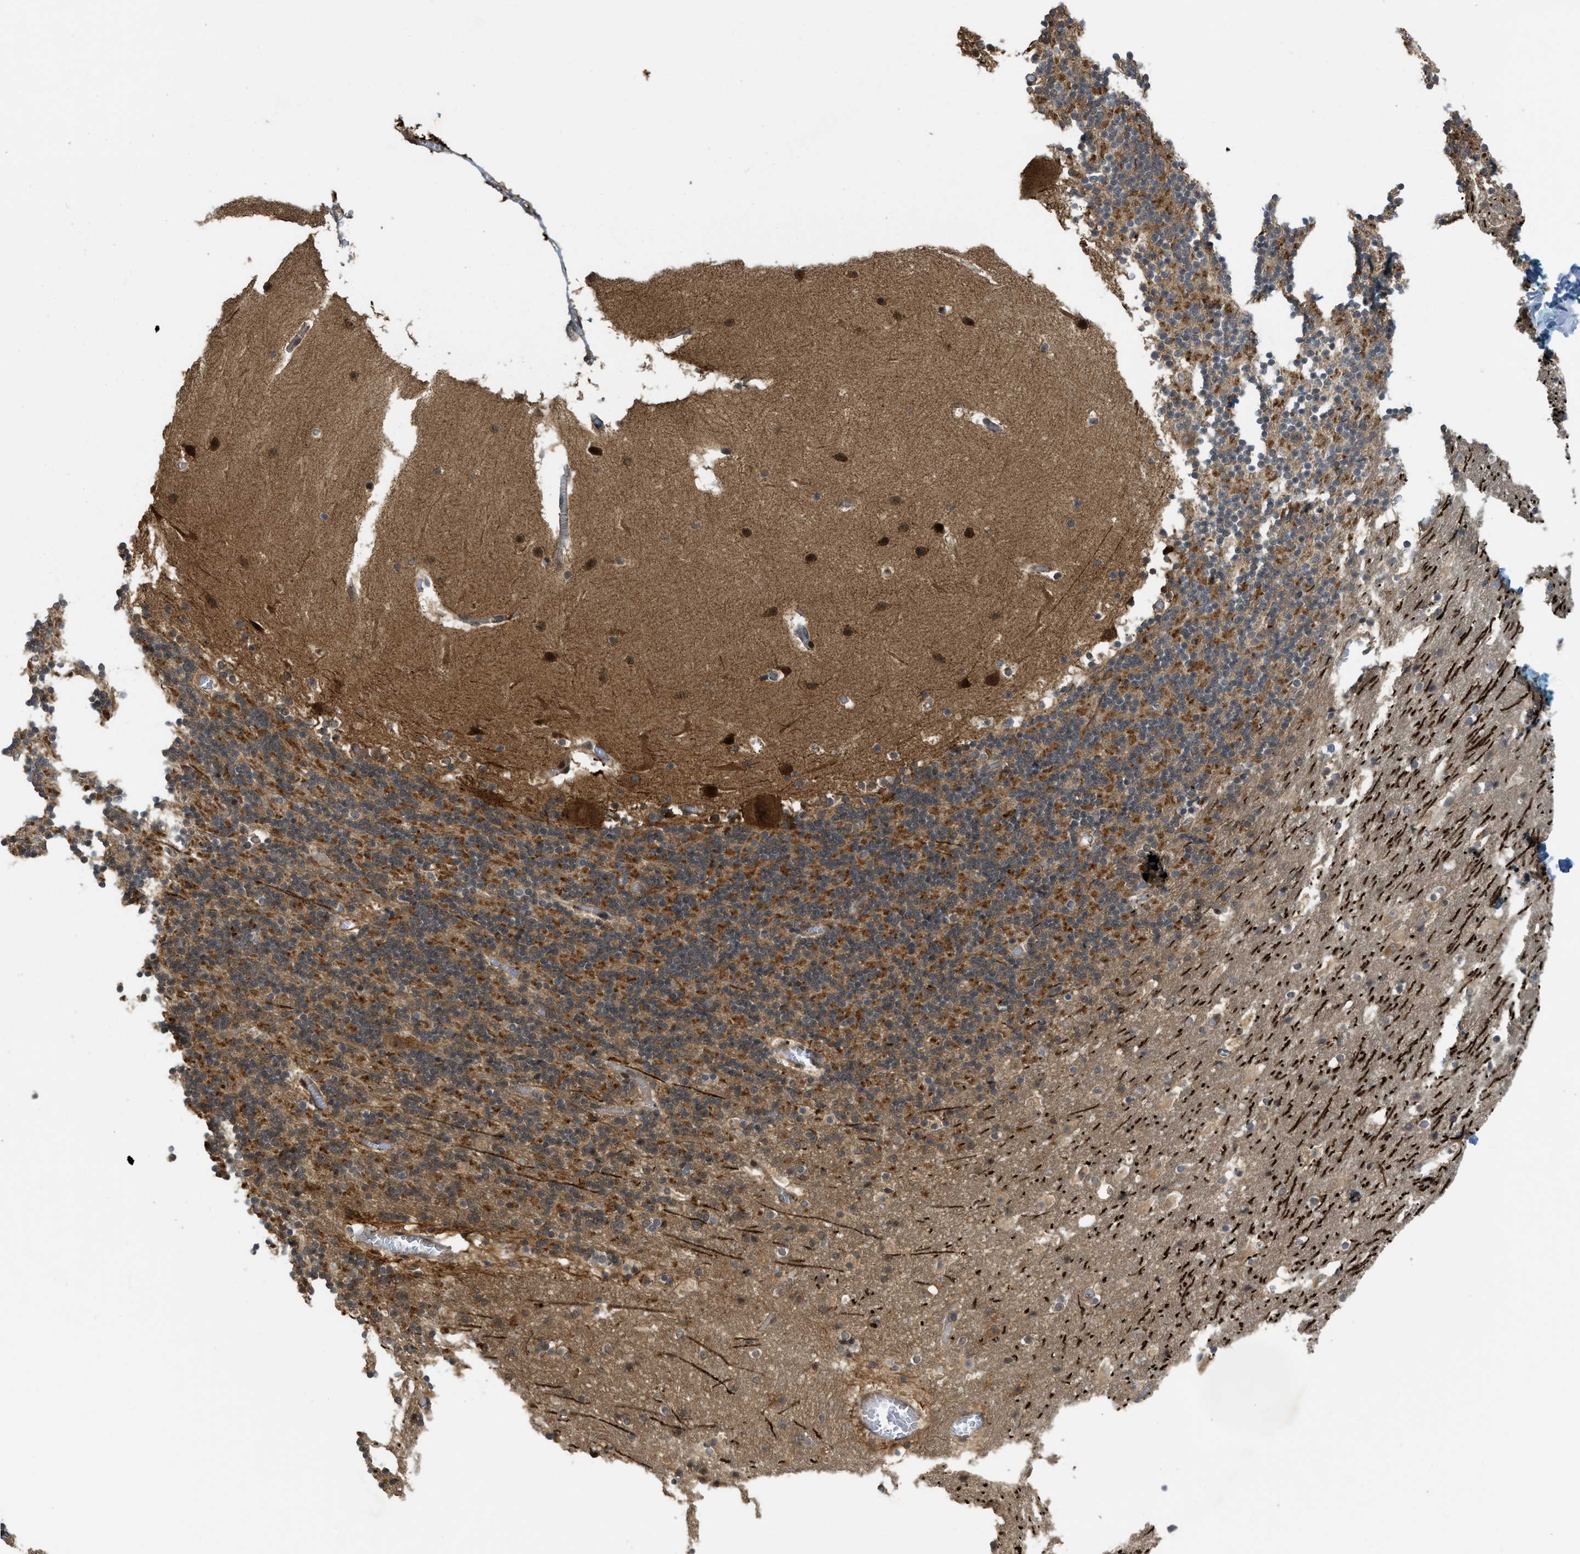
{"staining": {"intensity": "strong", "quantity": ">75%", "location": "cytoplasmic/membranous"}, "tissue": "cerebellum", "cell_type": "Cells in granular layer", "image_type": "normal", "snomed": [{"axis": "morphology", "description": "Normal tissue, NOS"}, {"axis": "topography", "description": "Cerebellum"}], "caption": "Cerebellum stained with DAB (3,3'-diaminobenzidine) IHC displays high levels of strong cytoplasmic/membranous positivity in about >75% of cells in granular layer.", "gene": "DNAJC28", "patient": {"sex": "male", "age": 45}}